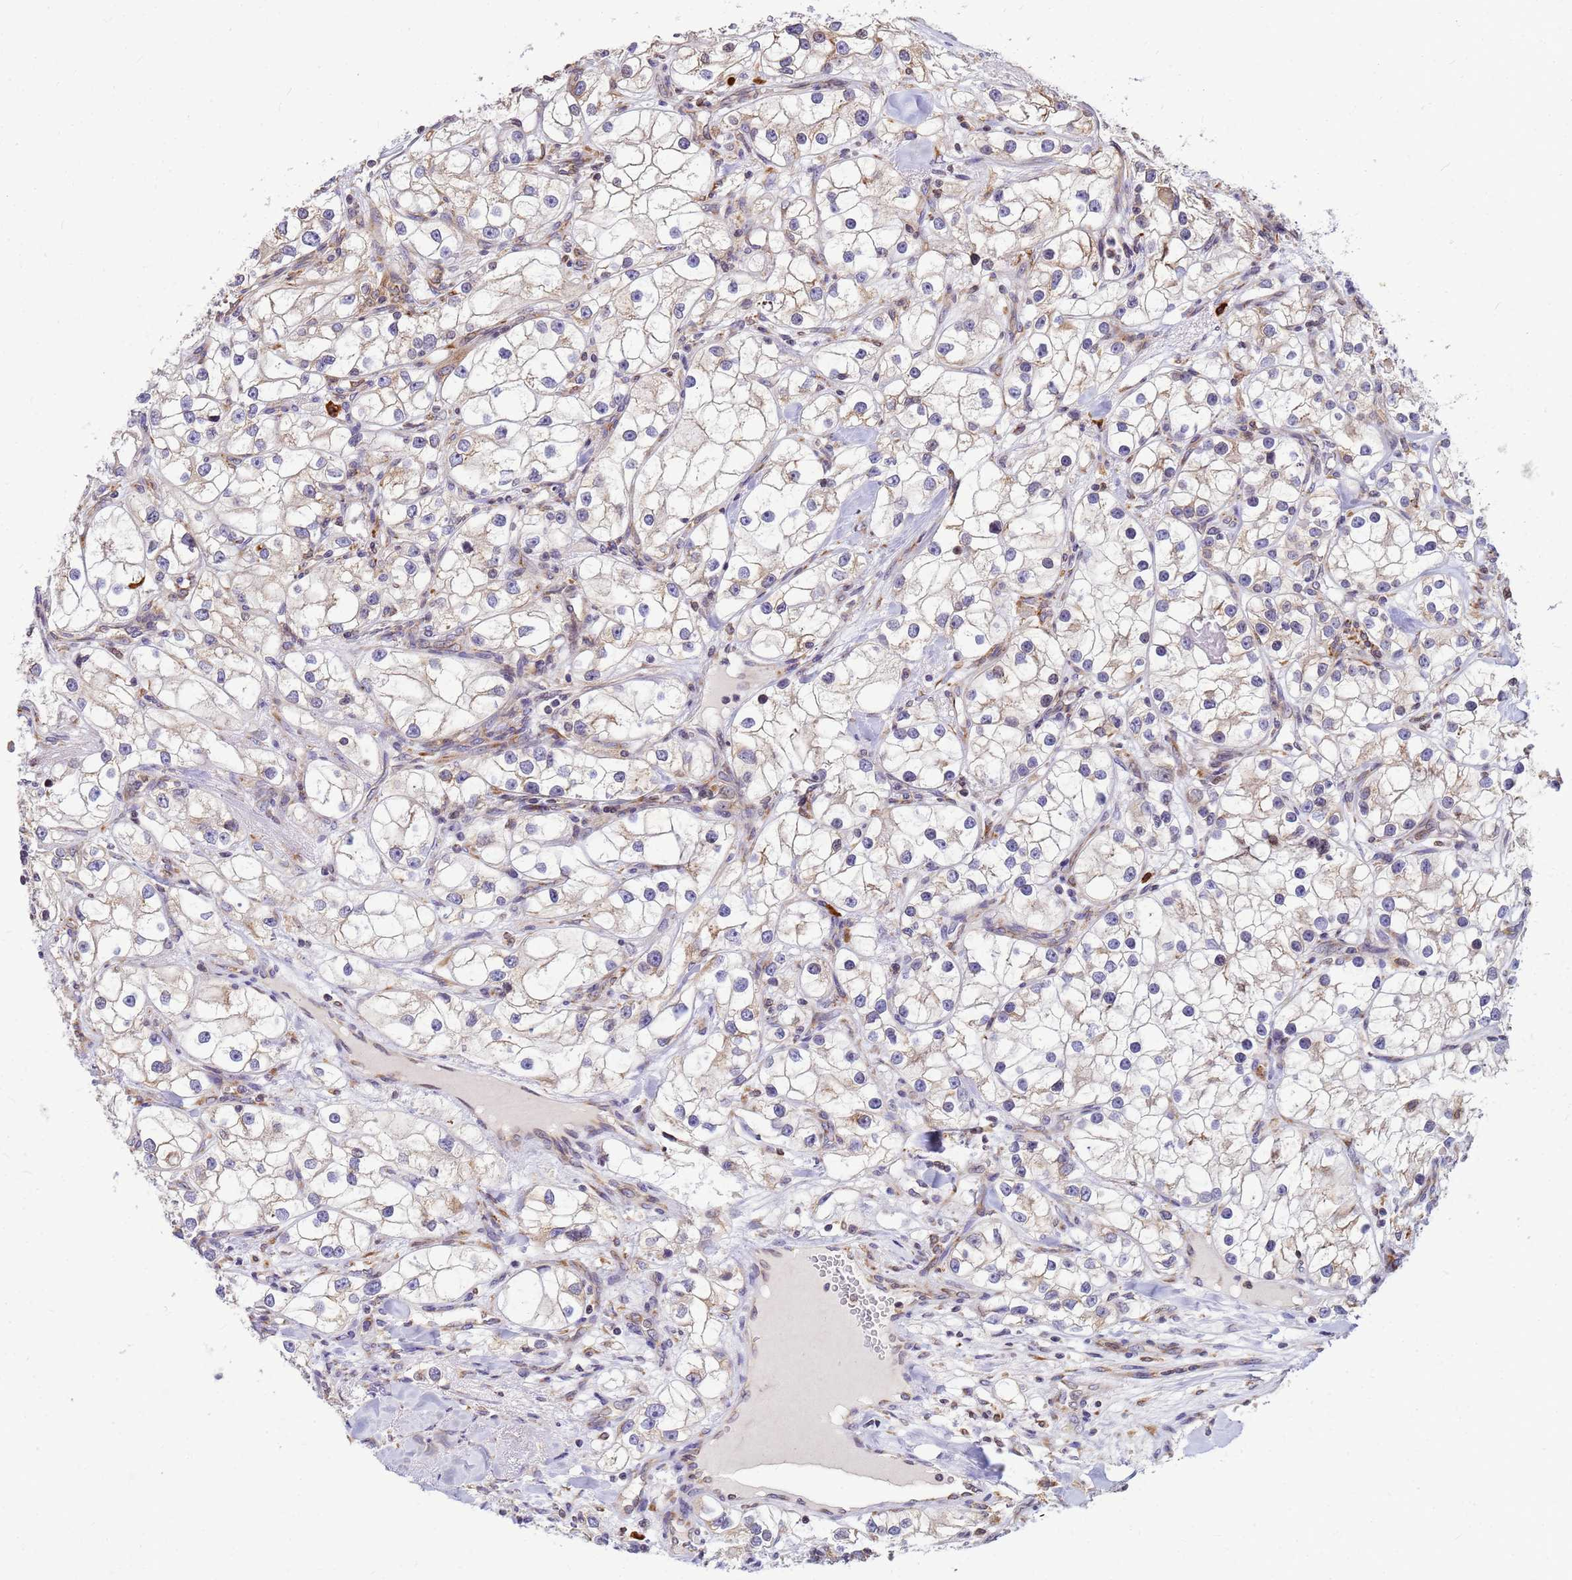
{"staining": {"intensity": "weak", "quantity": "25%-75%", "location": "cytoplasmic/membranous"}, "tissue": "renal cancer", "cell_type": "Tumor cells", "image_type": "cancer", "snomed": [{"axis": "morphology", "description": "Adenocarcinoma, NOS"}, {"axis": "topography", "description": "Kidney"}], "caption": "Immunohistochemical staining of renal adenocarcinoma exhibits low levels of weak cytoplasmic/membranous staining in approximately 25%-75% of tumor cells.", "gene": "SSR4", "patient": {"sex": "male", "age": 77}}